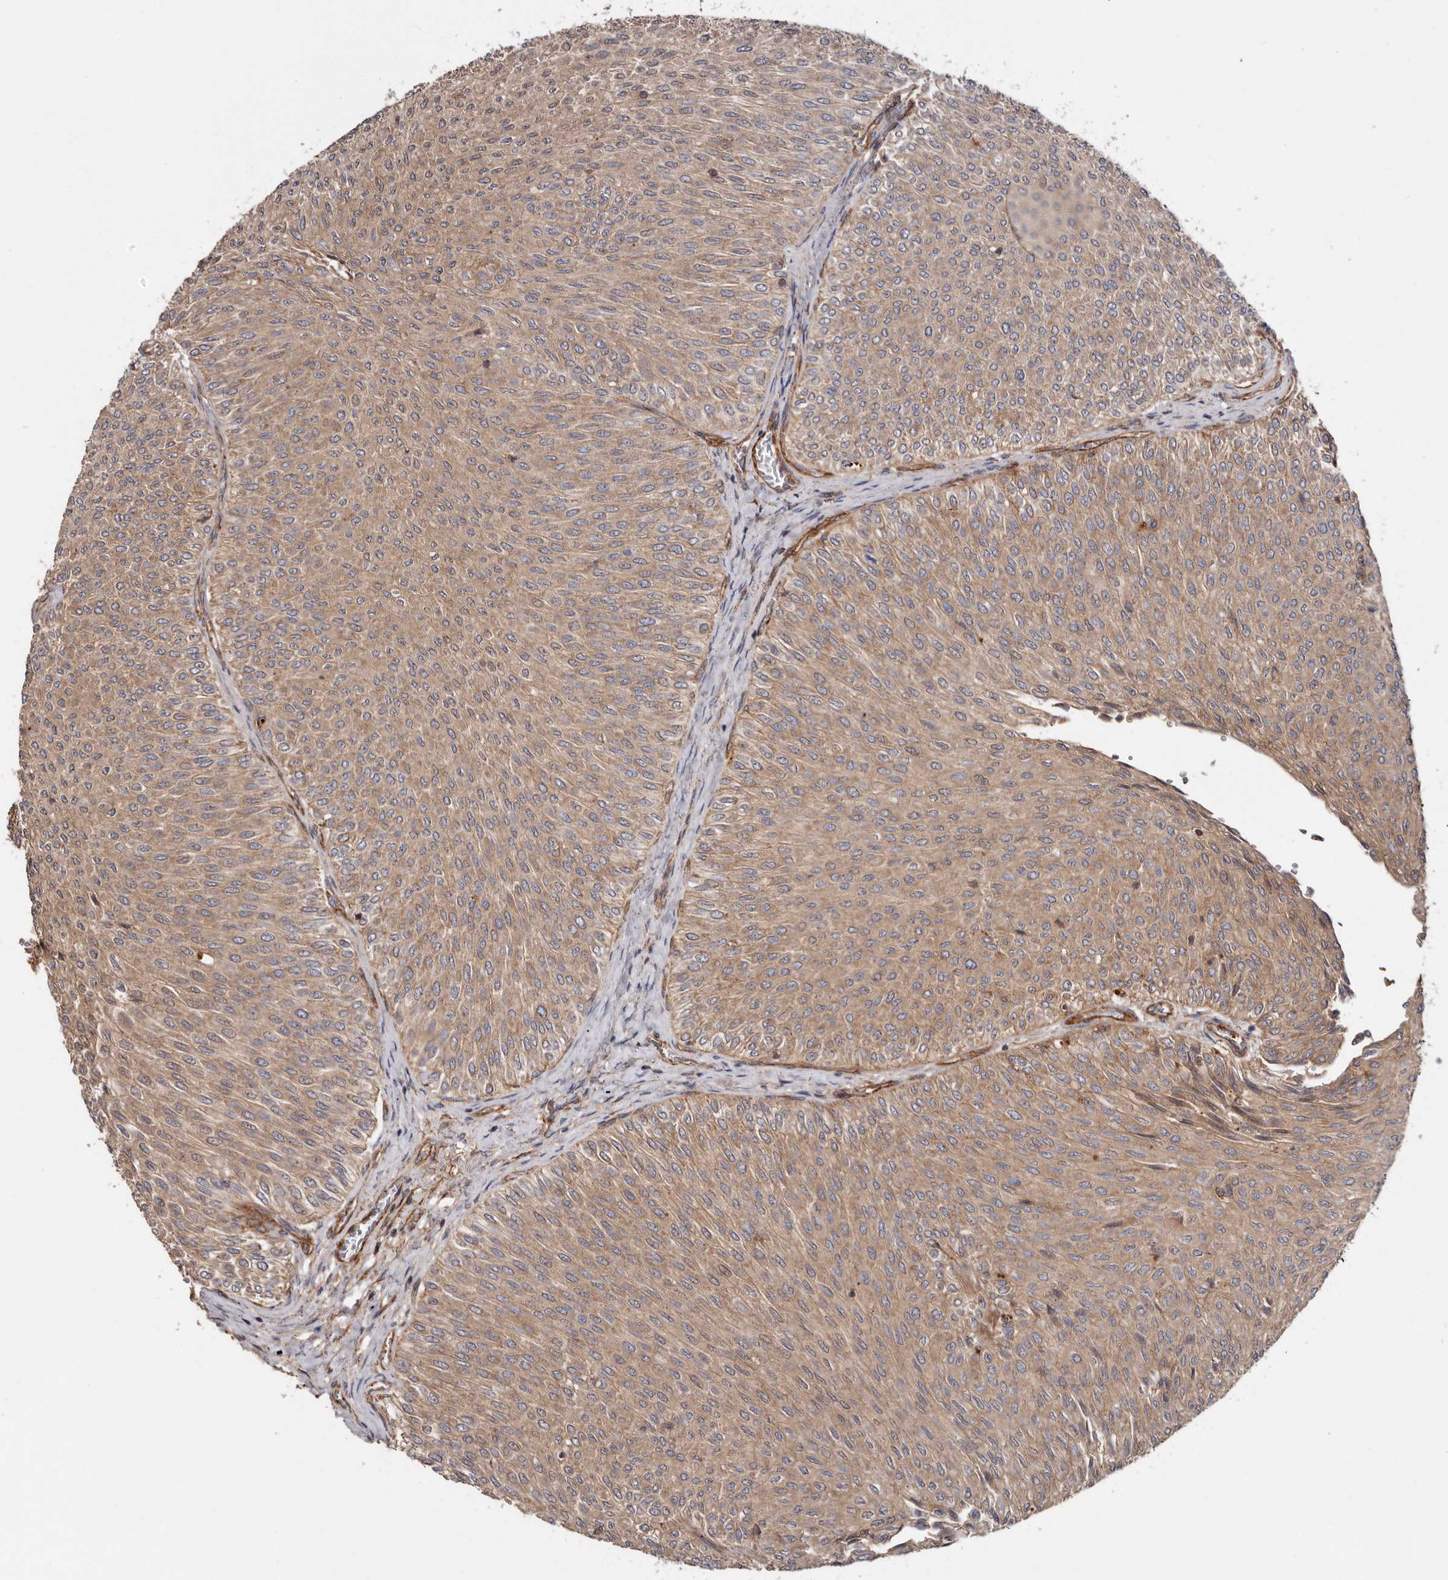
{"staining": {"intensity": "moderate", "quantity": ">75%", "location": "cytoplasmic/membranous"}, "tissue": "urothelial cancer", "cell_type": "Tumor cells", "image_type": "cancer", "snomed": [{"axis": "morphology", "description": "Urothelial carcinoma, Low grade"}, {"axis": "topography", "description": "Urinary bladder"}], "caption": "Immunohistochemical staining of low-grade urothelial carcinoma shows medium levels of moderate cytoplasmic/membranous protein staining in about >75% of tumor cells.", "gene": "TMC7", "patient": {"sex": "male", "age": 78}}